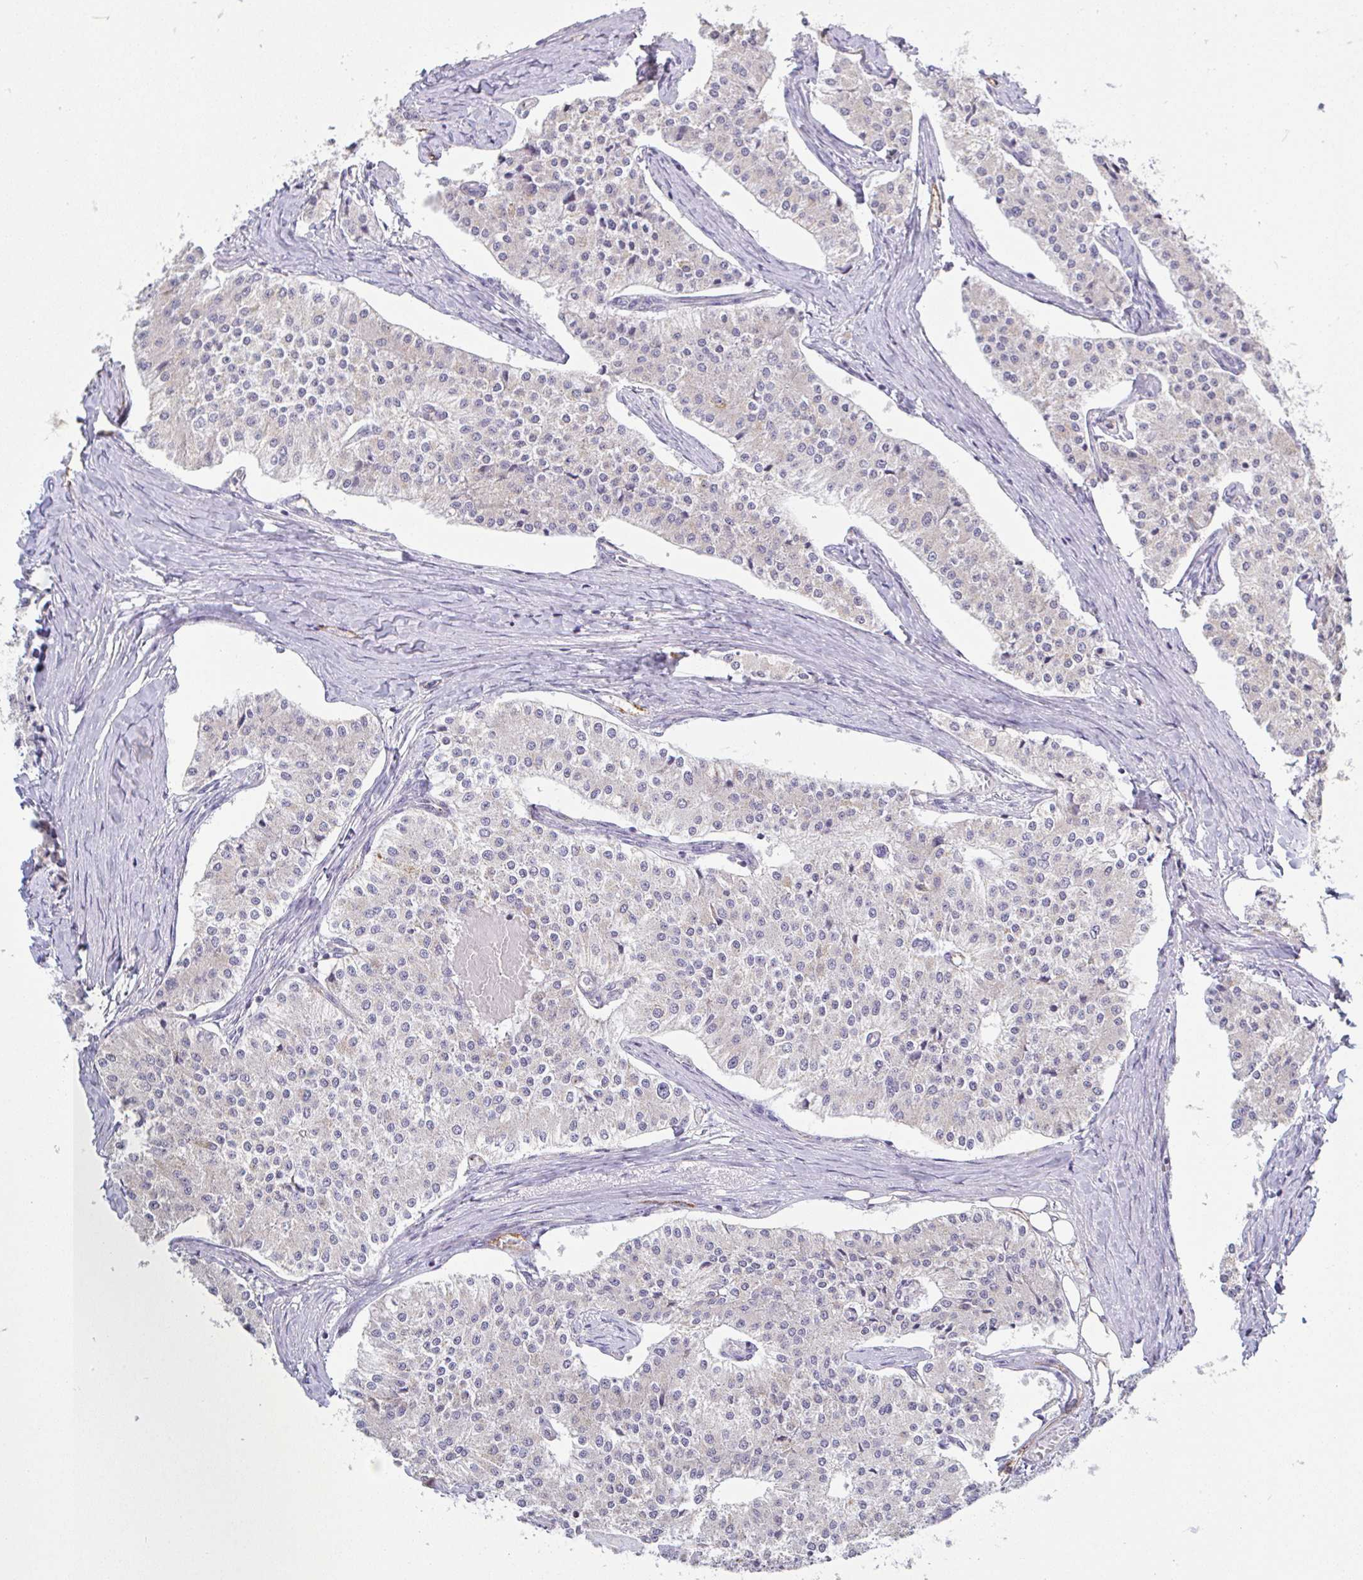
{"staining": {"intensity": "negative", "quantity": "none", "location": "none"}, "tissue": "carcinoid", "cell_type": "Tumor cells", "image_type": "cancer", "snomed": [{"axis": "morphology", "description": "Carcinoid, malignant, NOS"}, {"axis": "topography", "description": "Colon"}], "caption": "A high-resolution photomicrograph shows IHC staining of malignant carcinoid, which demonstrates no significant staining in tumor cells.", "gene": "PLCD4", "patient": {"sex": "female", "age": 52}}